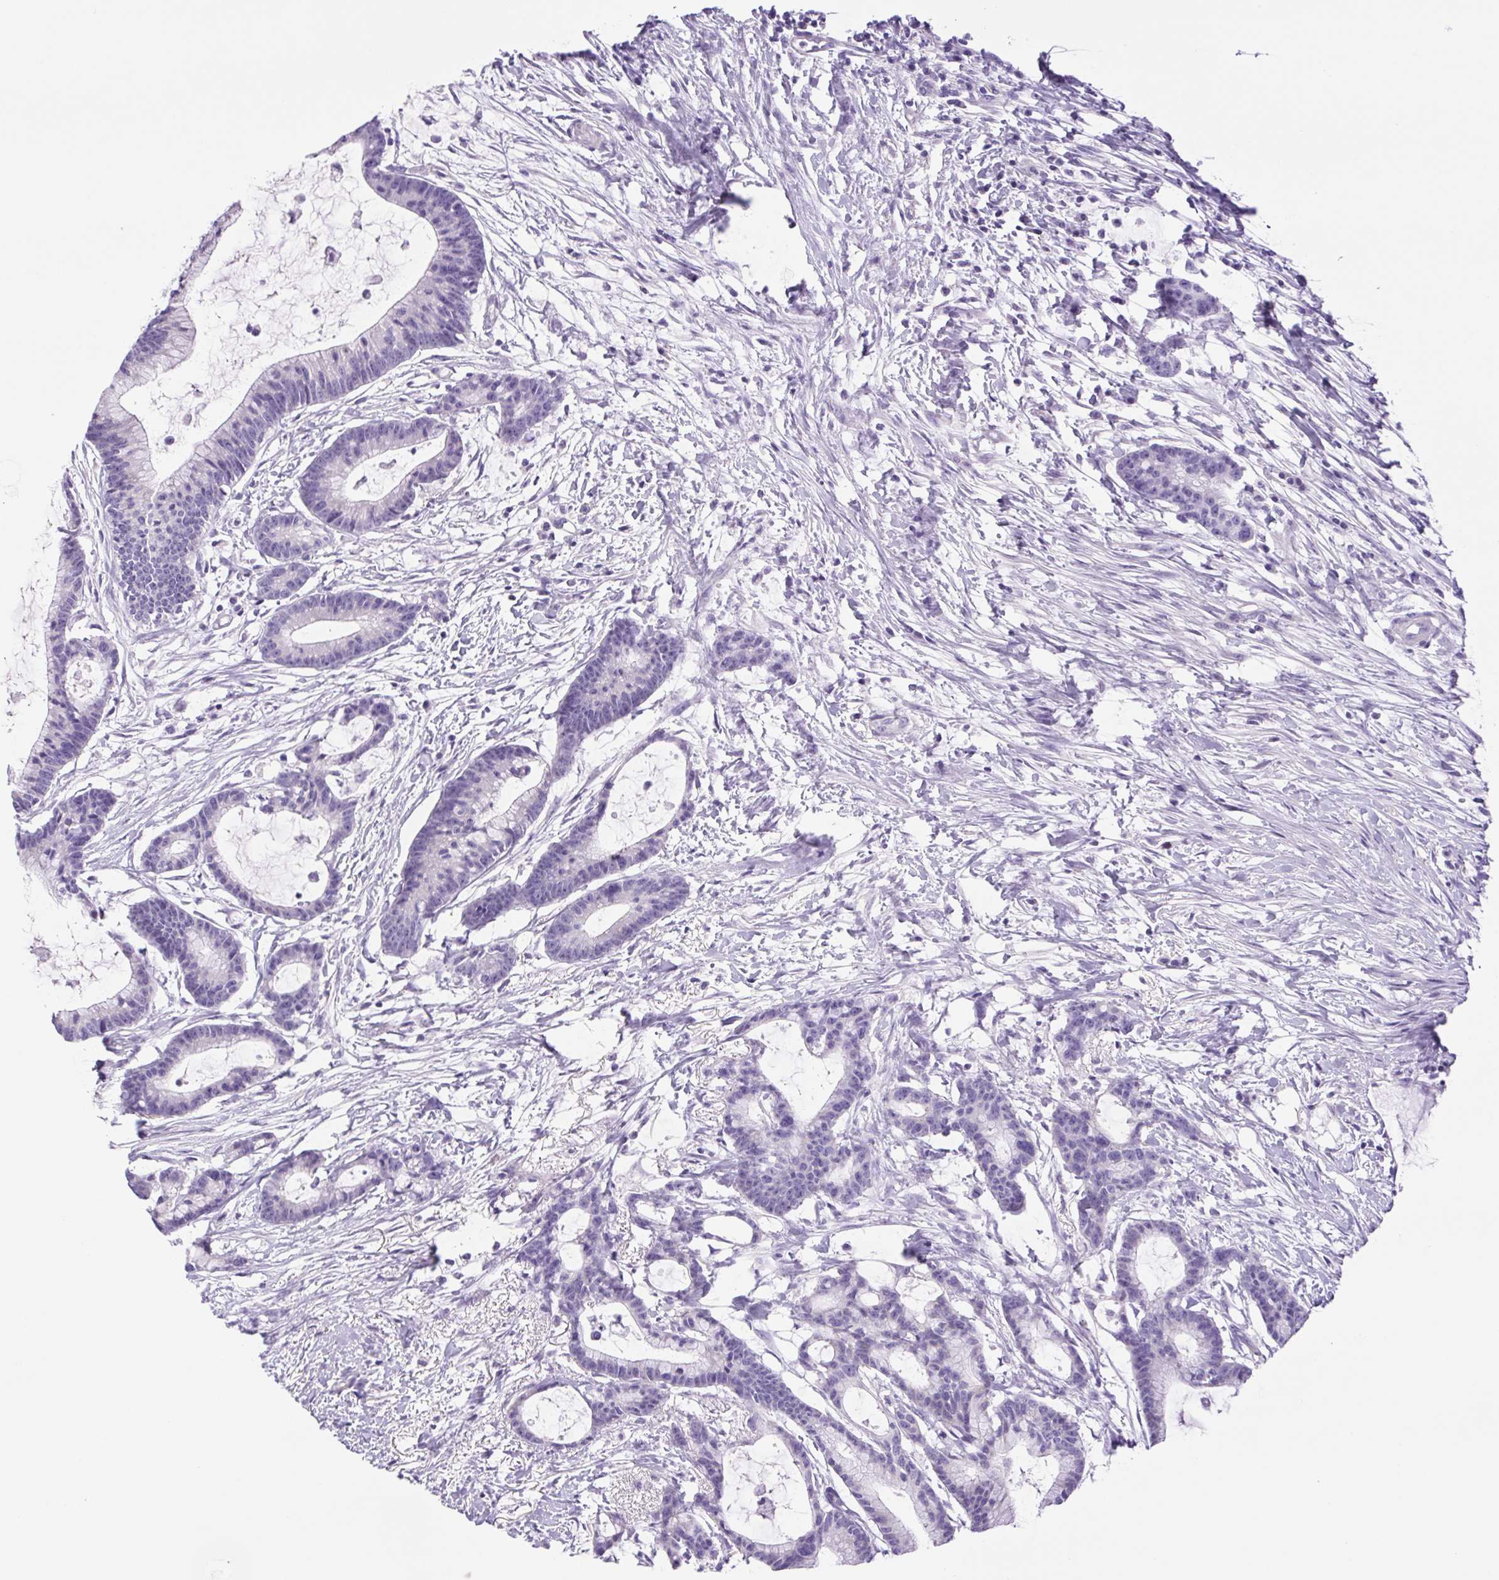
{"staining": {"intensity": "negative", "quantity": "none", "location": "none"}, "tissue": "colorectal cancer", "cell_type": "Tumor cells", "image_type": "cancer", "snomed": [{"axis": "morphology", "description": "Adenocarcinoma, NOS"}, {"axis": "topography", "description": "Colon"}], "caption": "There is no significant expression in tumor cells of adenocarcinoma (colorectal).", "gene": "CDSN", "patient": {"sex": "female", "age": 78}}